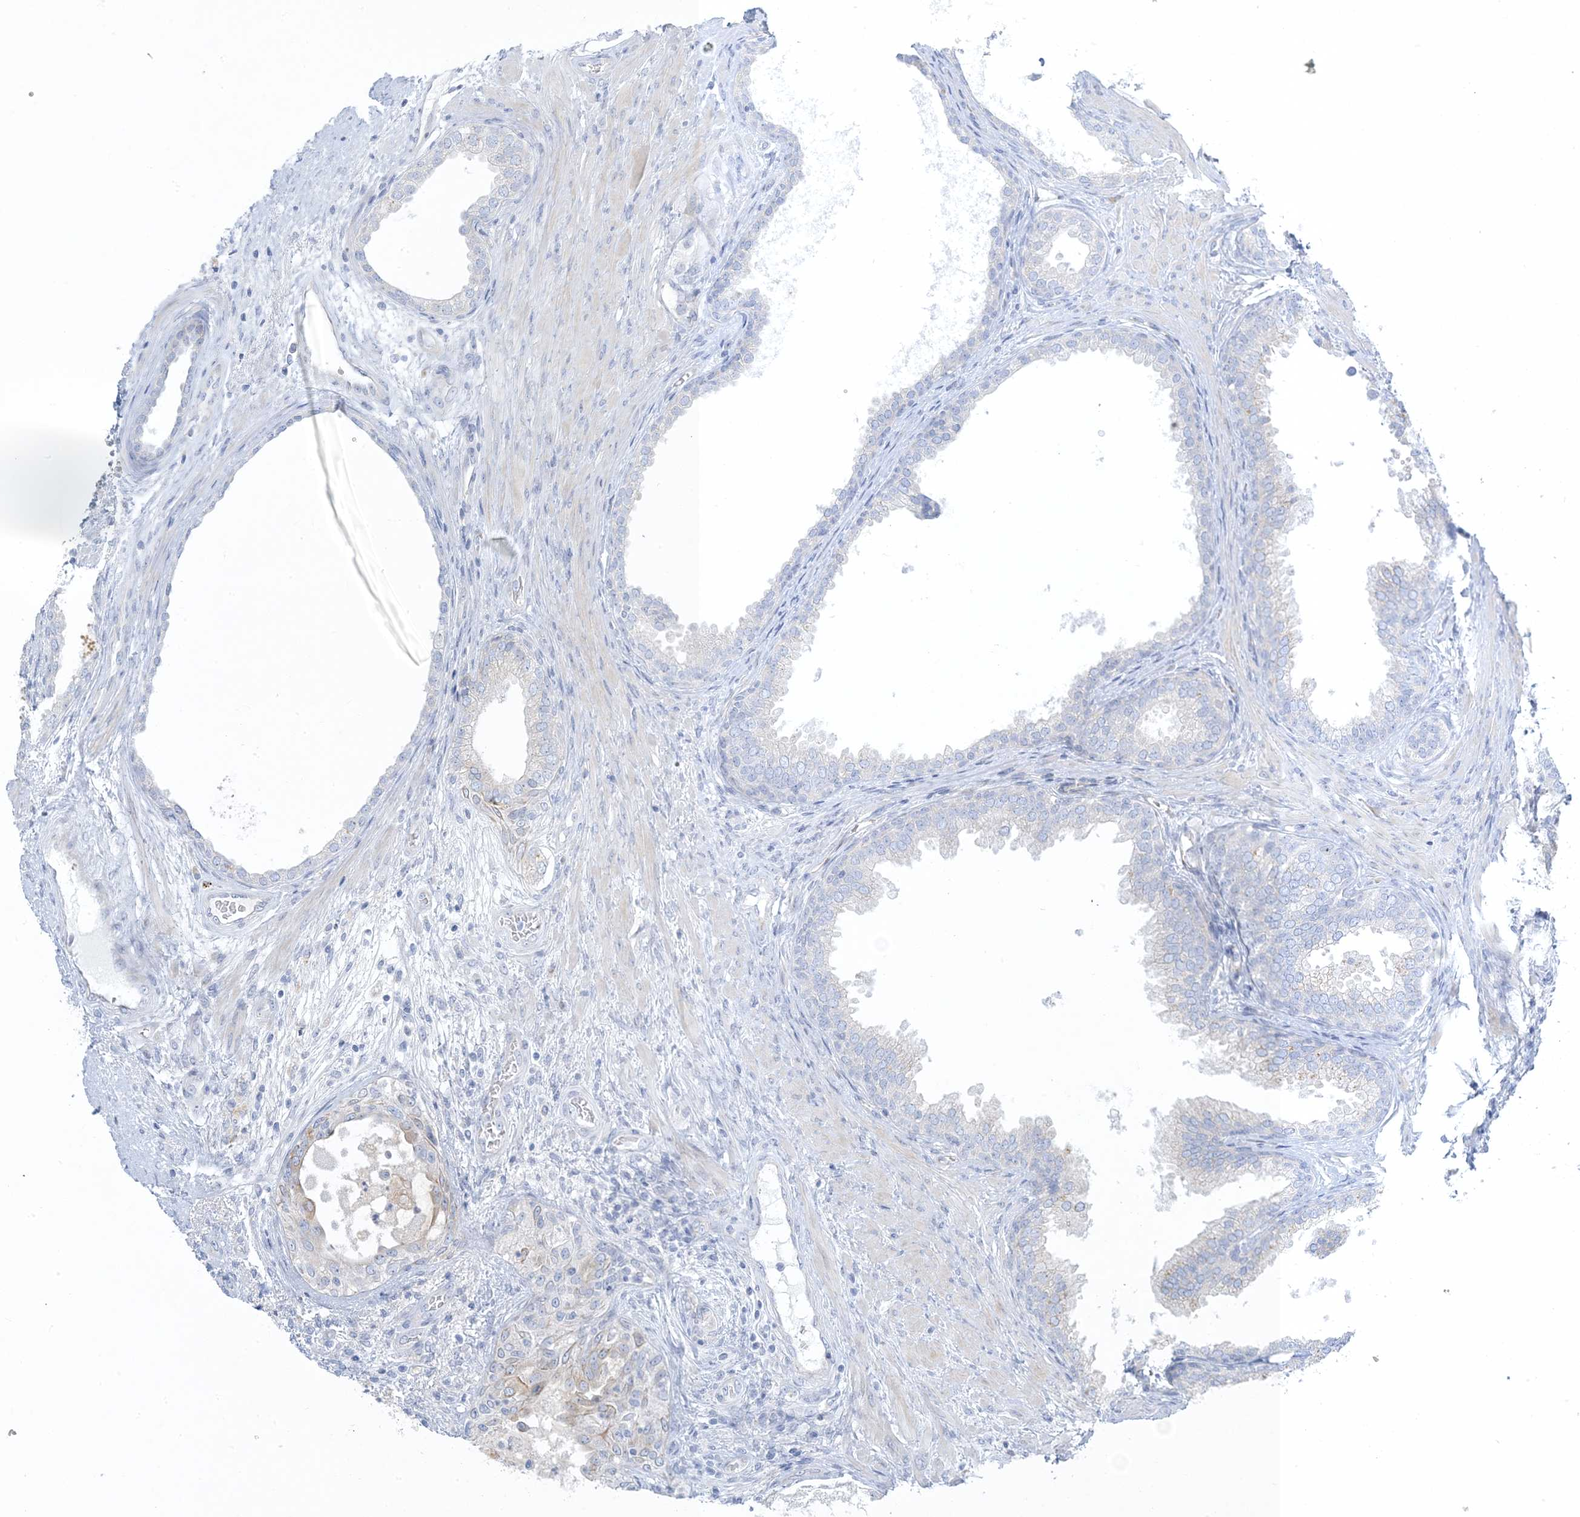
{"staining": {"intensity": "moderate", "quantity": "<25%", "location": "cytoplasmic/membranous"}, "tissue": "prostate", "cell_type": "Glandular cells", "image_type": "normal", "snomed": [{"axis": "morphology", "description": "Normal tissue, NOS"}, {"axis": "topography", "description": "Prostate"}], "caption": "Prostate stained with DAB IHC exhibits low levels of moderate cytoplasmic/membranous expression in about <25% of glandular cells. (DAB IHC, brown staining for protein, blue staining for nuclei).", "gene": "XIRP2", "patient": {"sex": "male", "age": 76}}